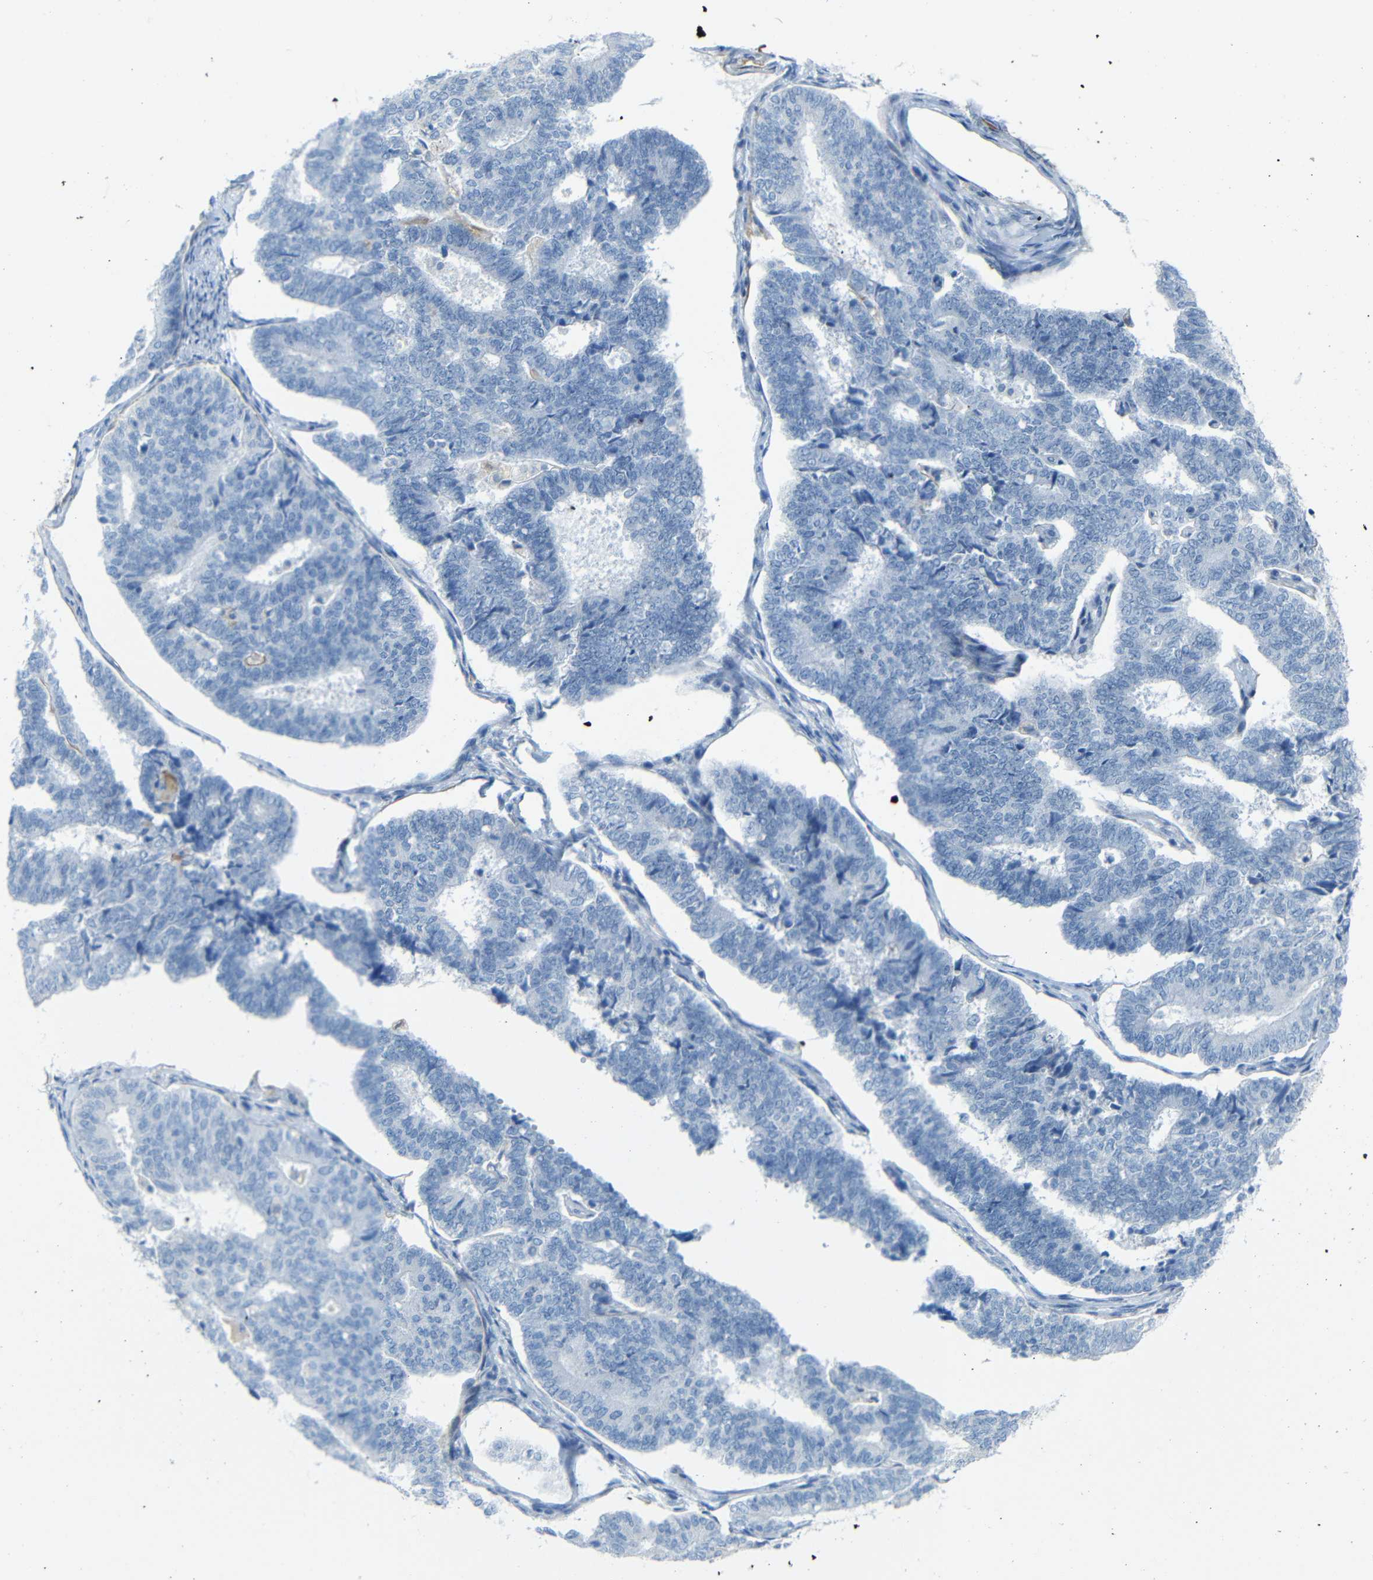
{"staining": {"intensity": "negative", "quantity": "none", "location": "none"}, "tissue": "endometrial cancer", "cell_type": "Tumor cells", "image_type": "cancer", "snomed": [{"axis": "morphology", "description": "Adenocarcinoma, NOS"}, {"axis": "topography", "description": "Endometrium"}], "caption": "Photomicrograph shows no protein positivity in tumor cells of endometrial cancer (adenocarcinoma) tissue.", "gene": "FCRL1", "patient": {"sex": "female", "age": 70}}